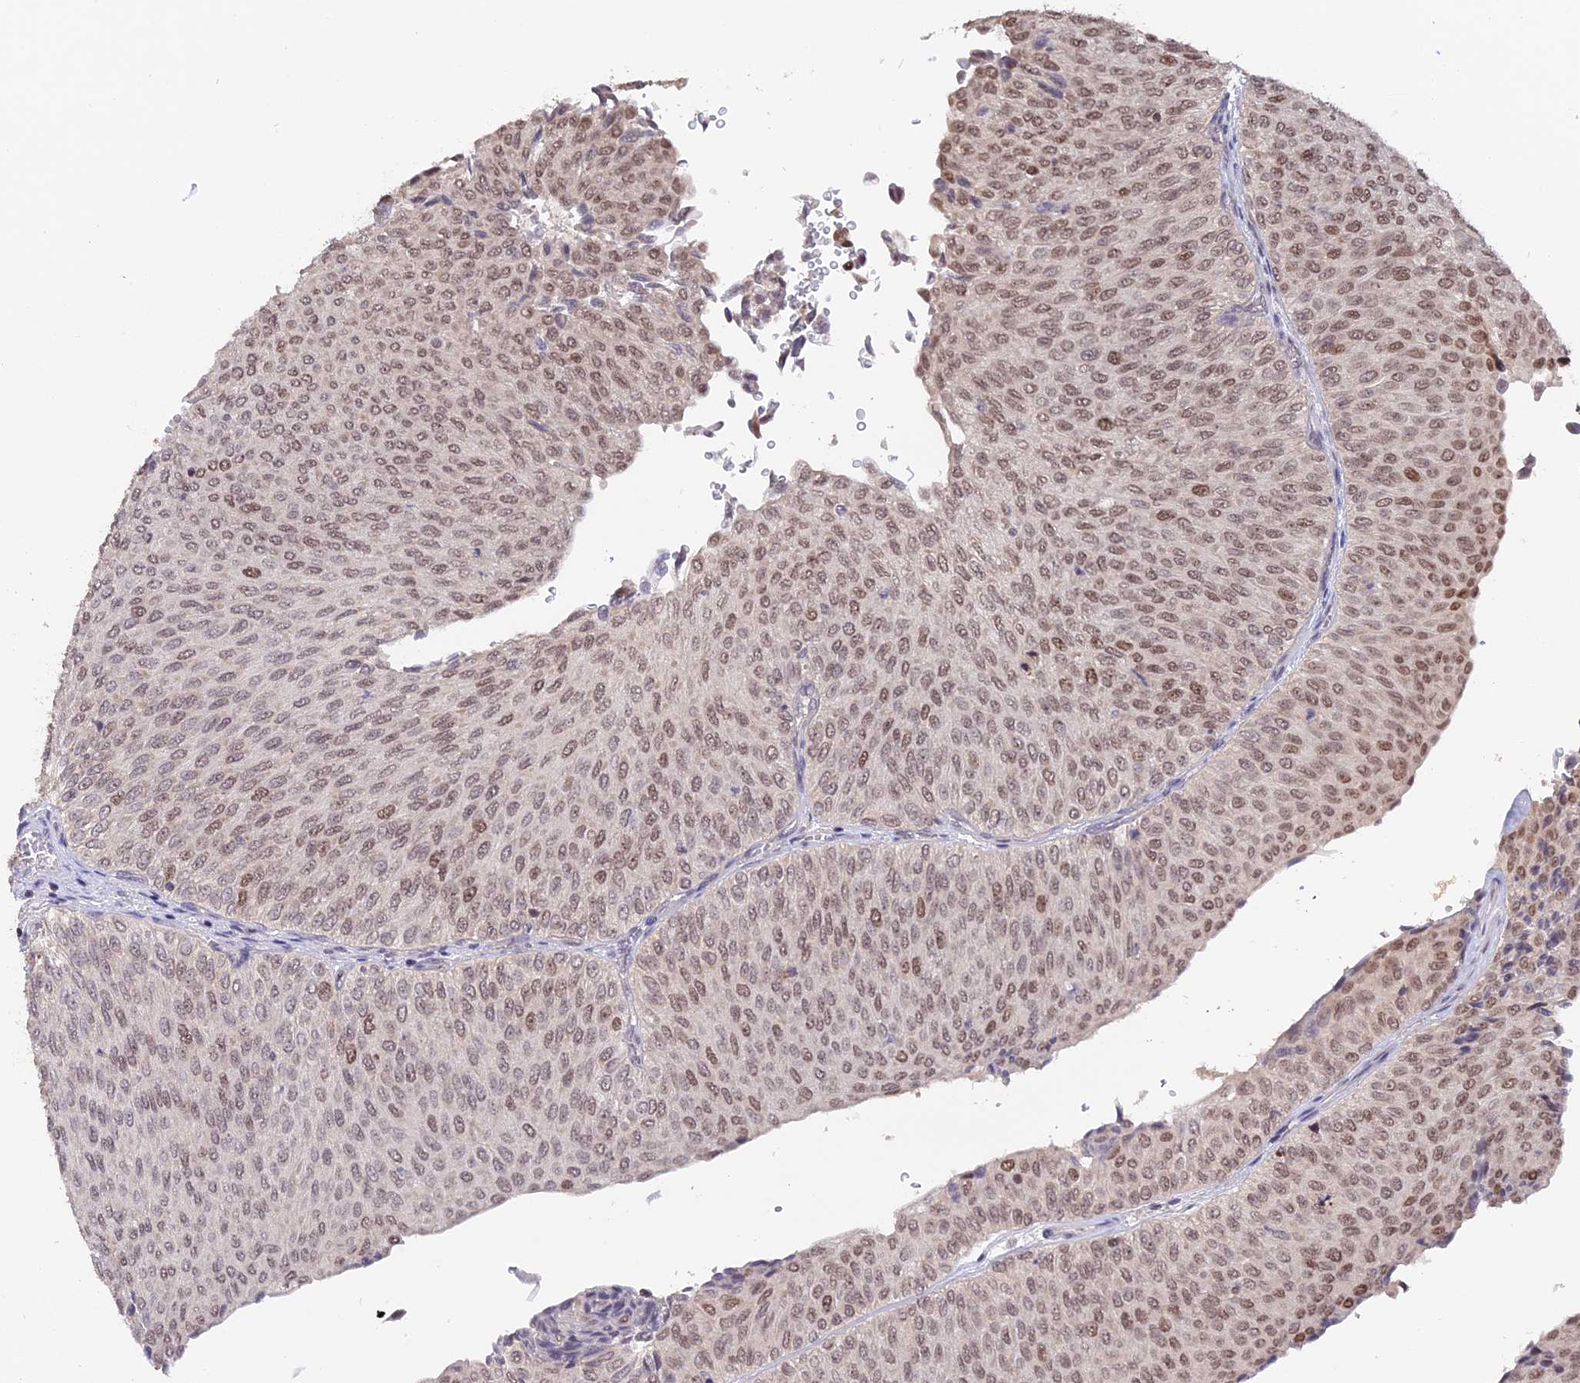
{"staining": {"intensity": "moderate", "quantity": ">75%", "location": "nuclear"}, "tissue": "urothelial cancer", "cell_type": "Tumor cells", "image_type": "cancer", "snomed": [{"axis": "morphology", "description": "Urothelial carcinoma, Low grade"}, {"axis": "topography", "description": "Urinary bladder"}], "caption": "Human low-grade urothelial carcinoma stained with a brown dye reveals moderate nuclear positive expression in approximately >75% of tumor cells.", "gene": "RFC5", "patient": {"sex": "male", "age": 78}}